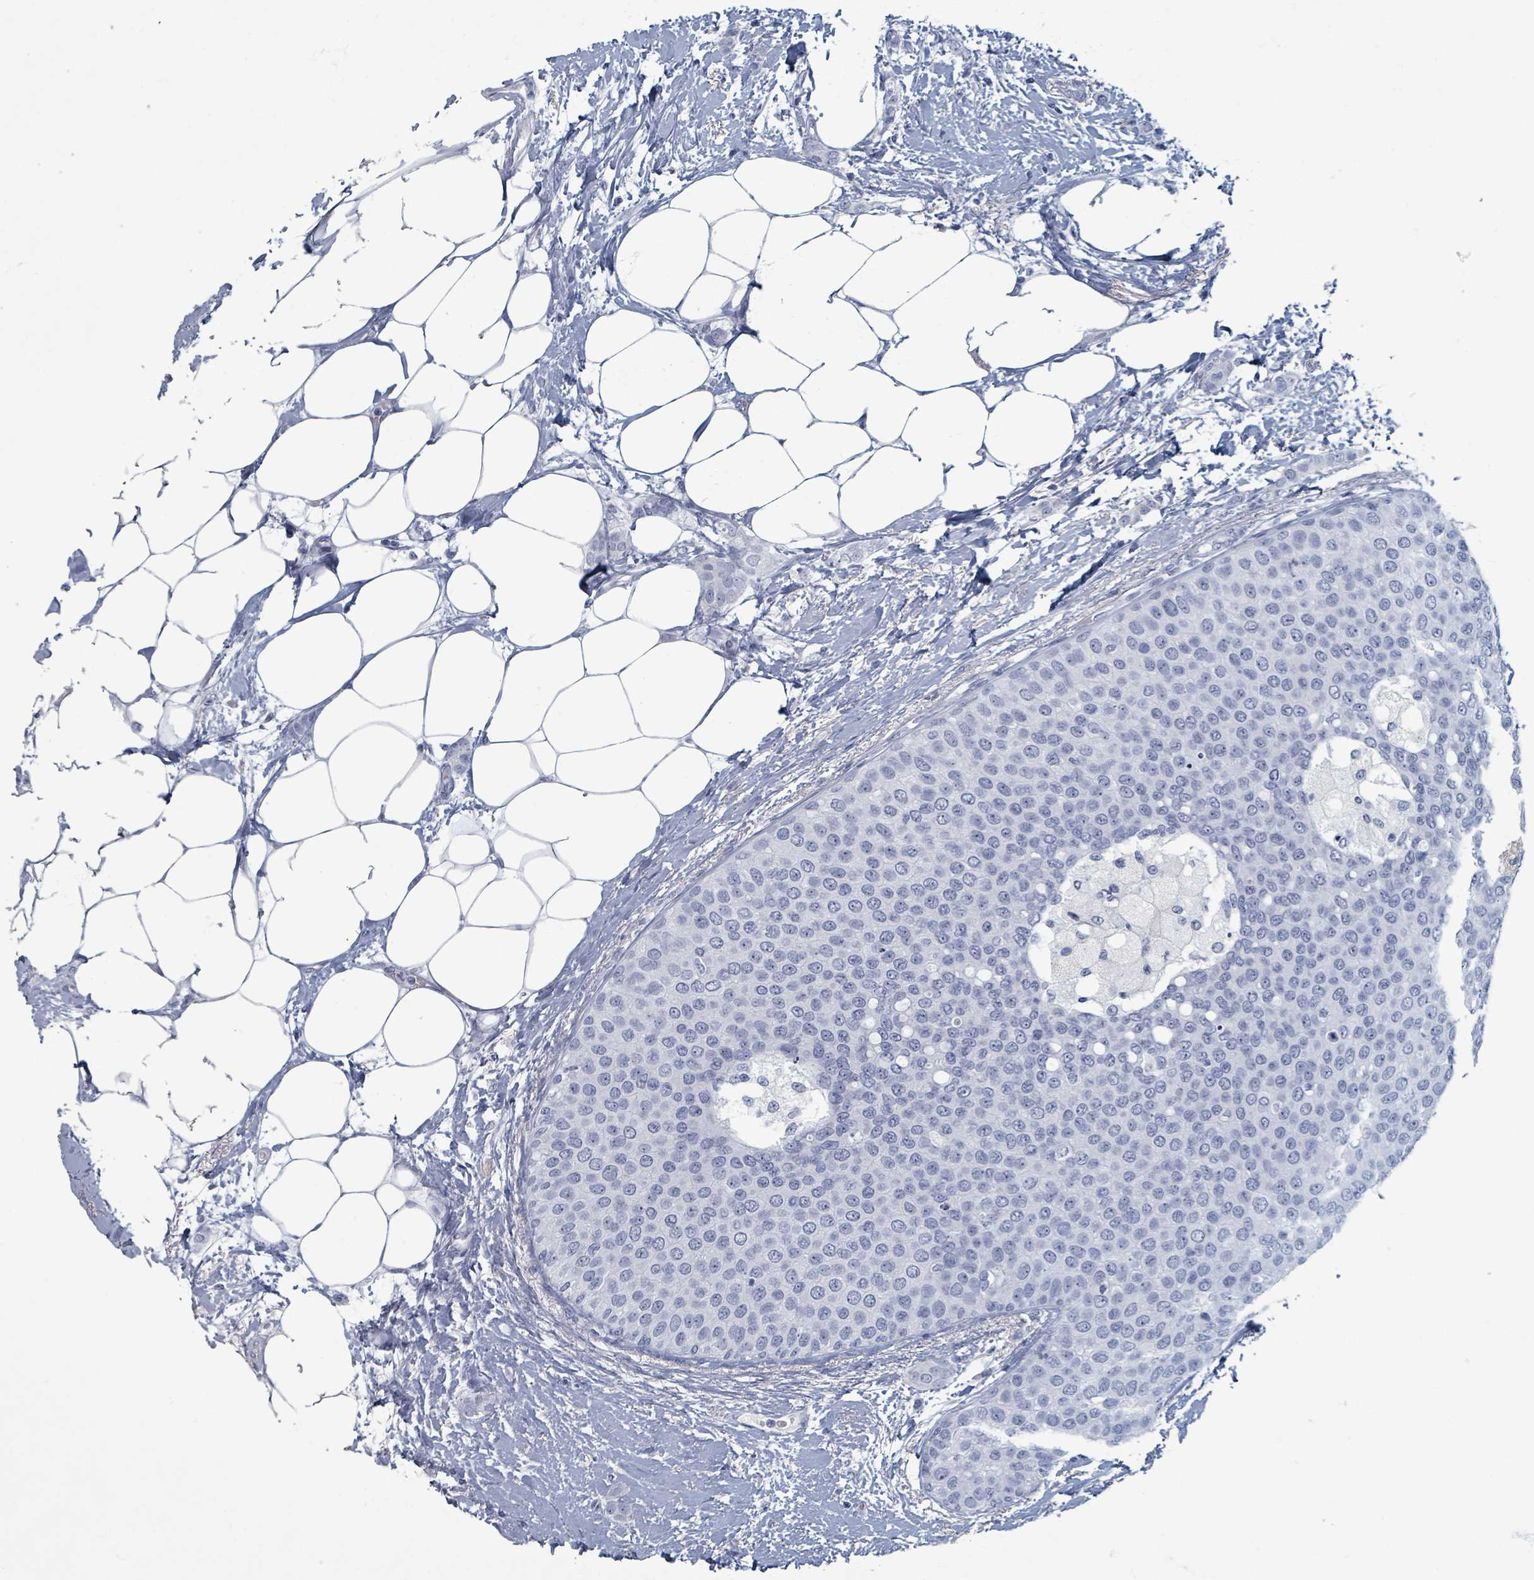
{"staining": {"intensity": "negative", "quantity": "none", "location": "none"}, "tissue": "breast cancer", "cell_type": "Tumor cells", "image_type": "cancer", "snomed": [{"axis": "morphology", "description": "Duct carcinoma"}, {"axis": "topography", "description": "Breast"}], "caption": "Immunohistochemistry (IHC) photomicrograph of neoplastic tissue: intraductal carcinoma (breast) stained with DAB (3,3'-diaminobenzidine) exhibits no significant protein staining in tumor cells.", "gene": "TAS2R1", "patient": {"sex": "female", "age": 72}}